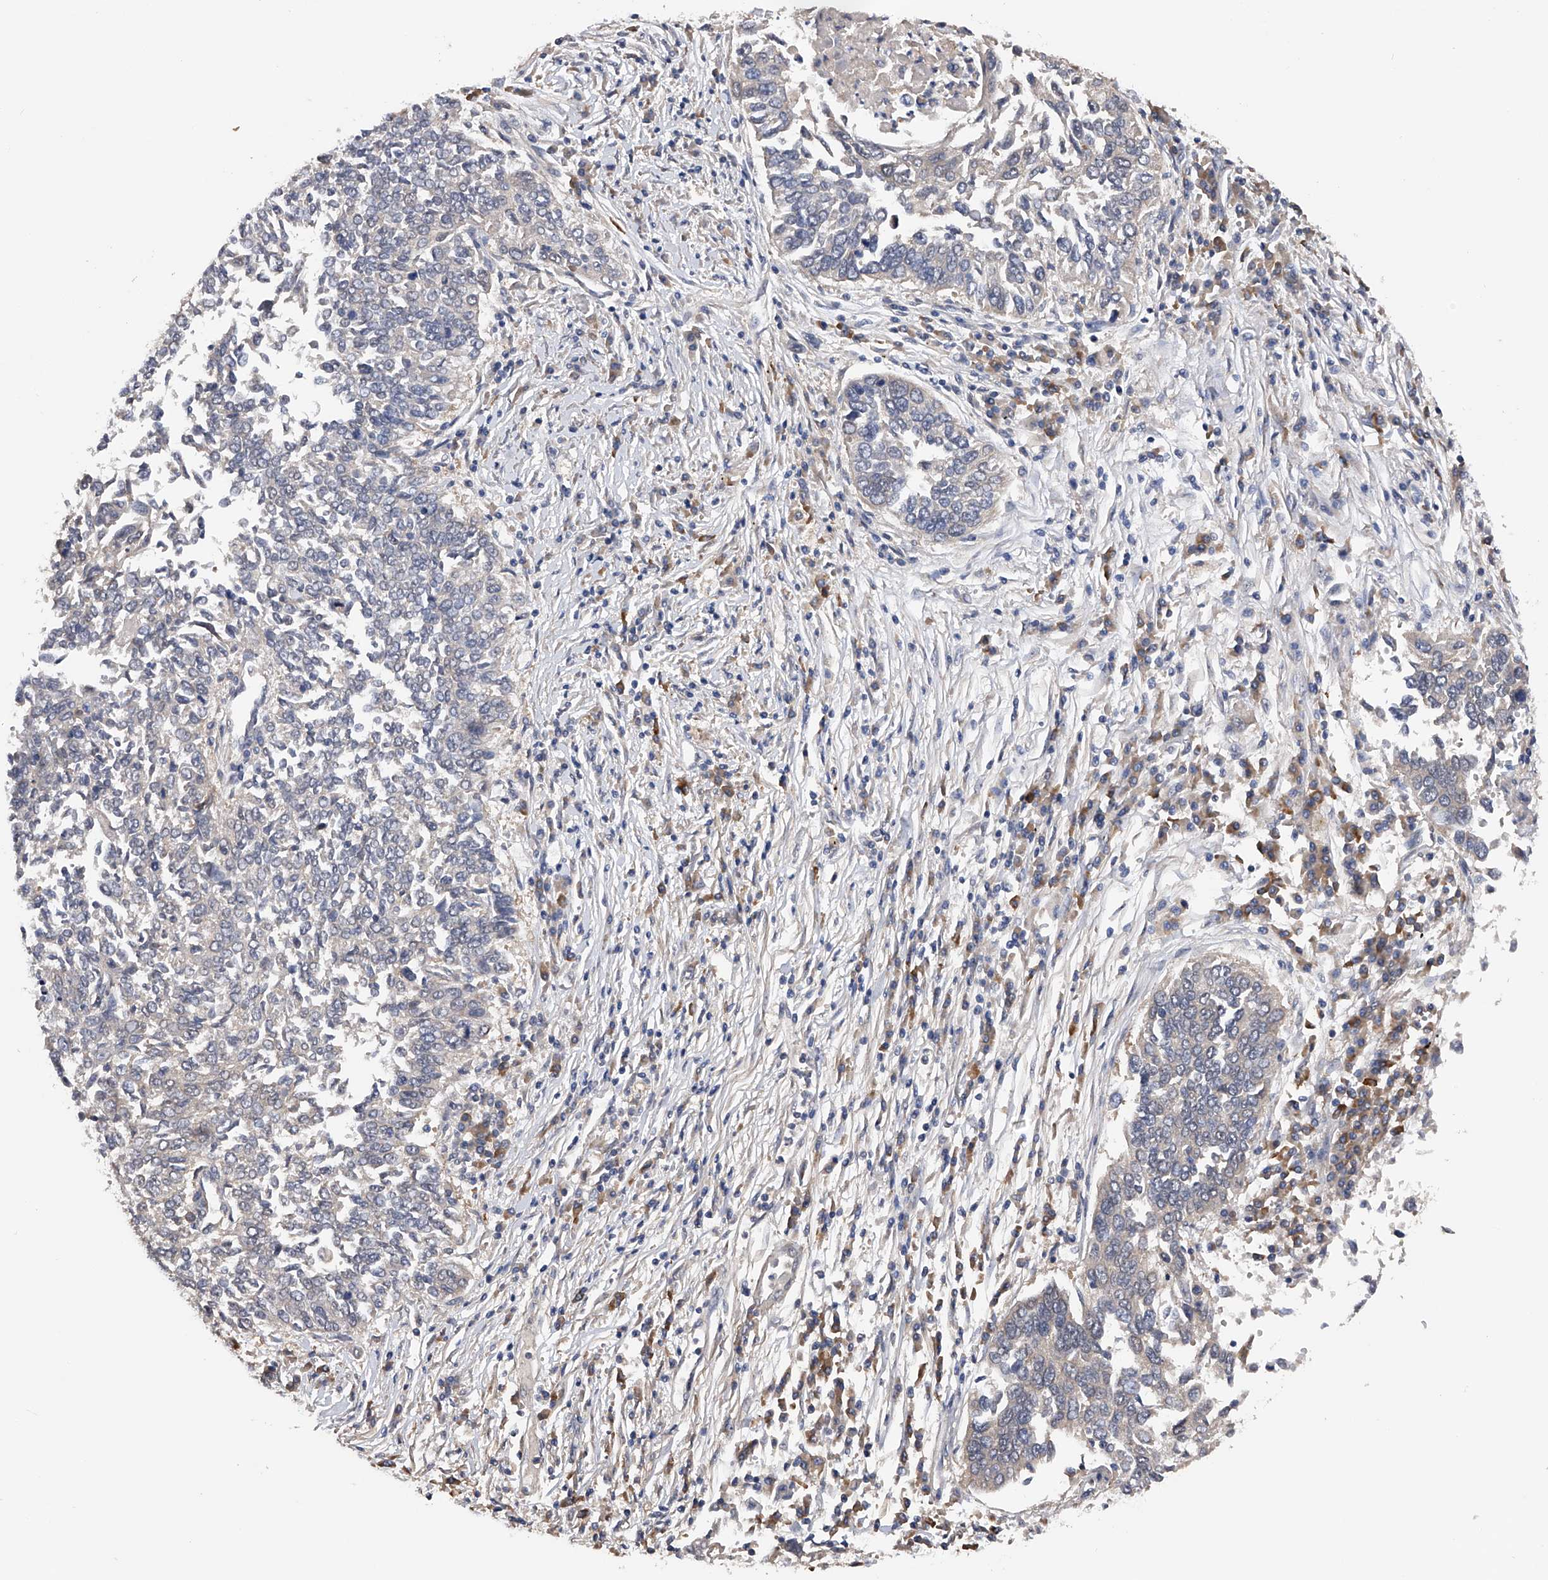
{"staining": {"intensity": "negative", "quantity": "none", "location": "none"}, "tissue": "lung cancer", "cell_type": "Tumor cells", "image_type": "cancer", "snomed": [{"axis": "morphology", "description": "Normal tissue, NOS"}, {"axis": "morphology", "description": "Squamous cell carcinoma, NOS"}, {"axis": "topography", "description": "Cartilage tissue"}, {"axis": "topography", "description": "Bronchus"}, {"axis": "topography", "description": "Lung"}, {"axis": "topography", "description": "Peripheral nerve tissue"}], "caption": "Lung cancer stained for a protein using IHC displays no staining tumor cells.", "gene": "CFAP298", "patient": {"sex": "female", "age": 49}}